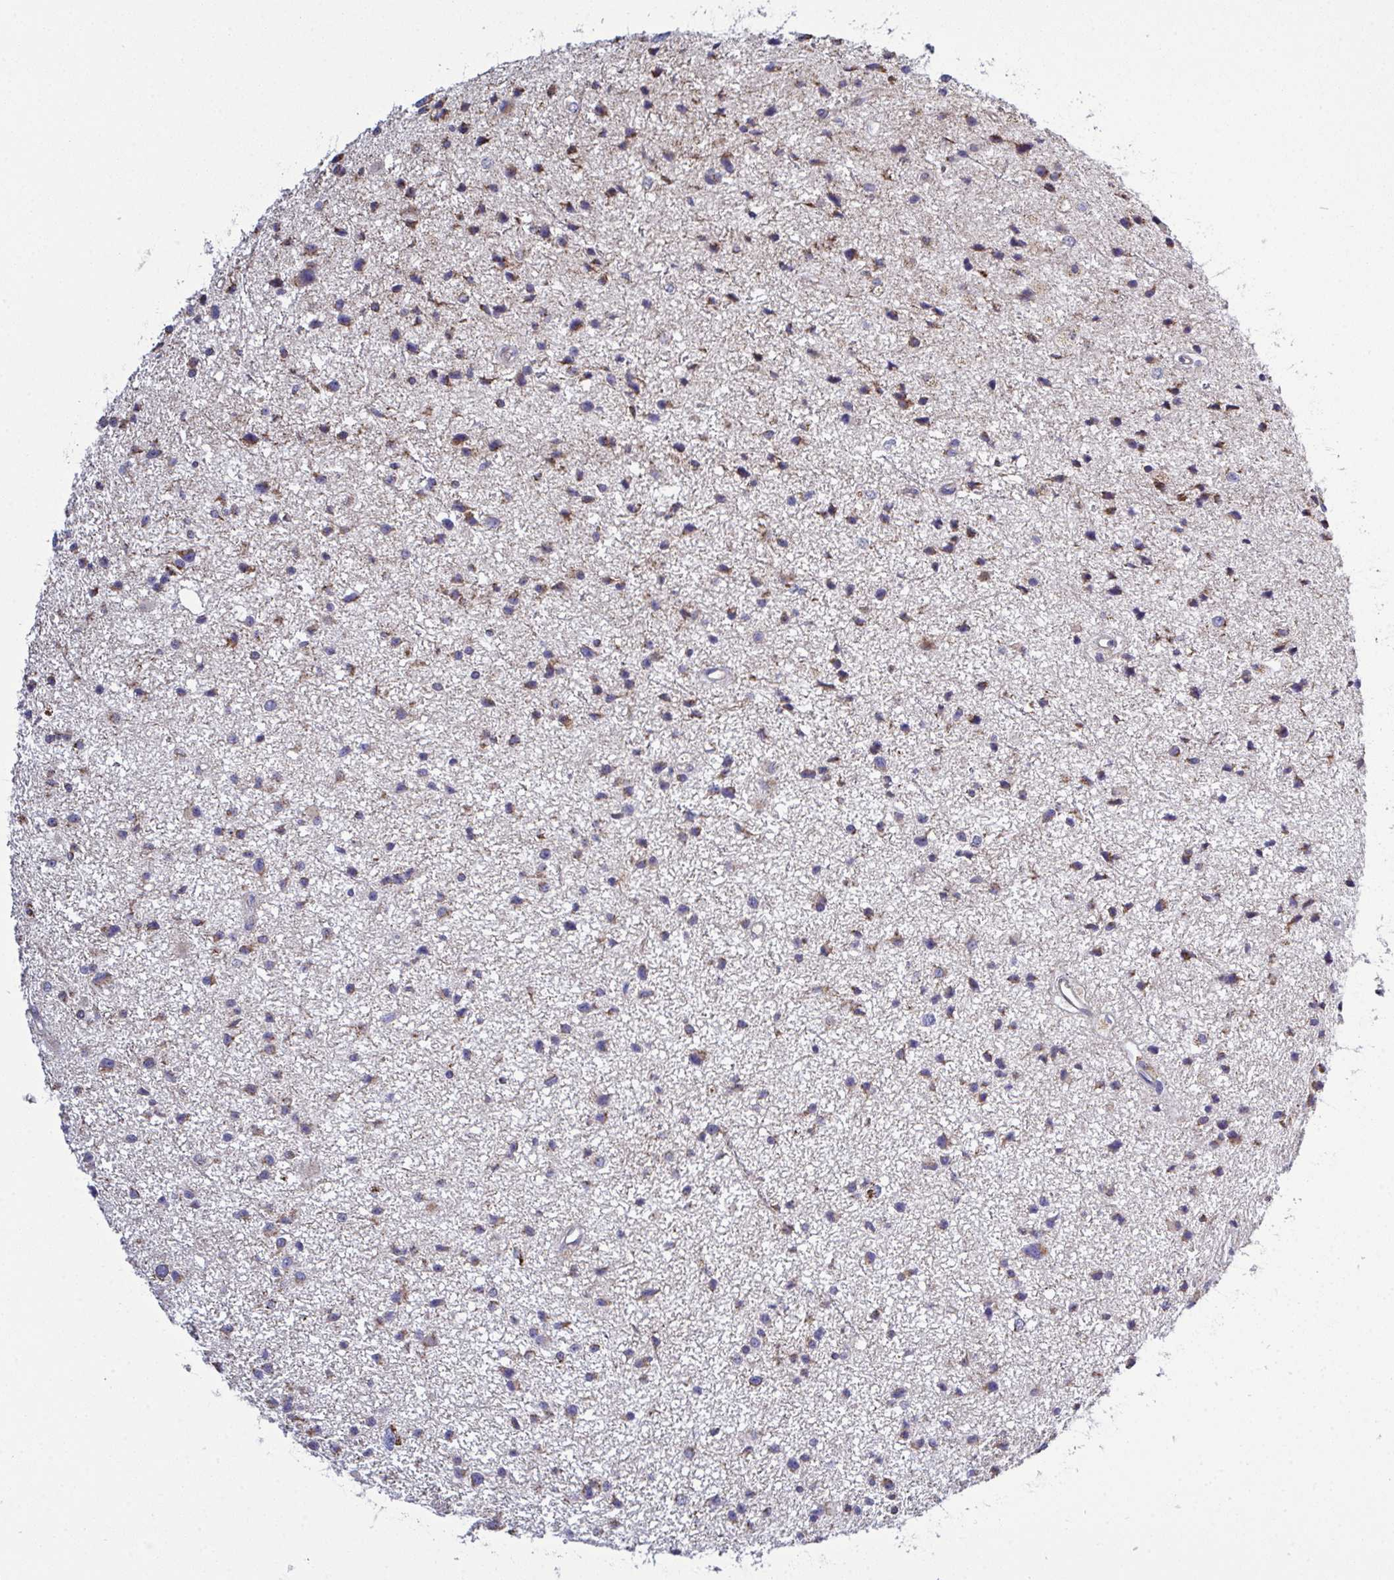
{"staining": {"intensity": "strong", "quantity": "25%-75%", "location": "cytoplasmic/membranous"}, "tissue": "glioma", "cell_type": "Tumor cells", "image_type": "cancer", "snomed": [{"axis": "morphology", "description": "Glioma, malignant, Low grade"}, {"axis": "topography", "description": "Brain"}], "caption": "Immunohistochemical staining of human low-grade glioma (malignant) reveals high levels of strong cytoplasmic/membranous protein positivity in about 25%-75% of tumor cells.", "gene": "CSDE1", "patient": {"sex": "male", "age": 43}}